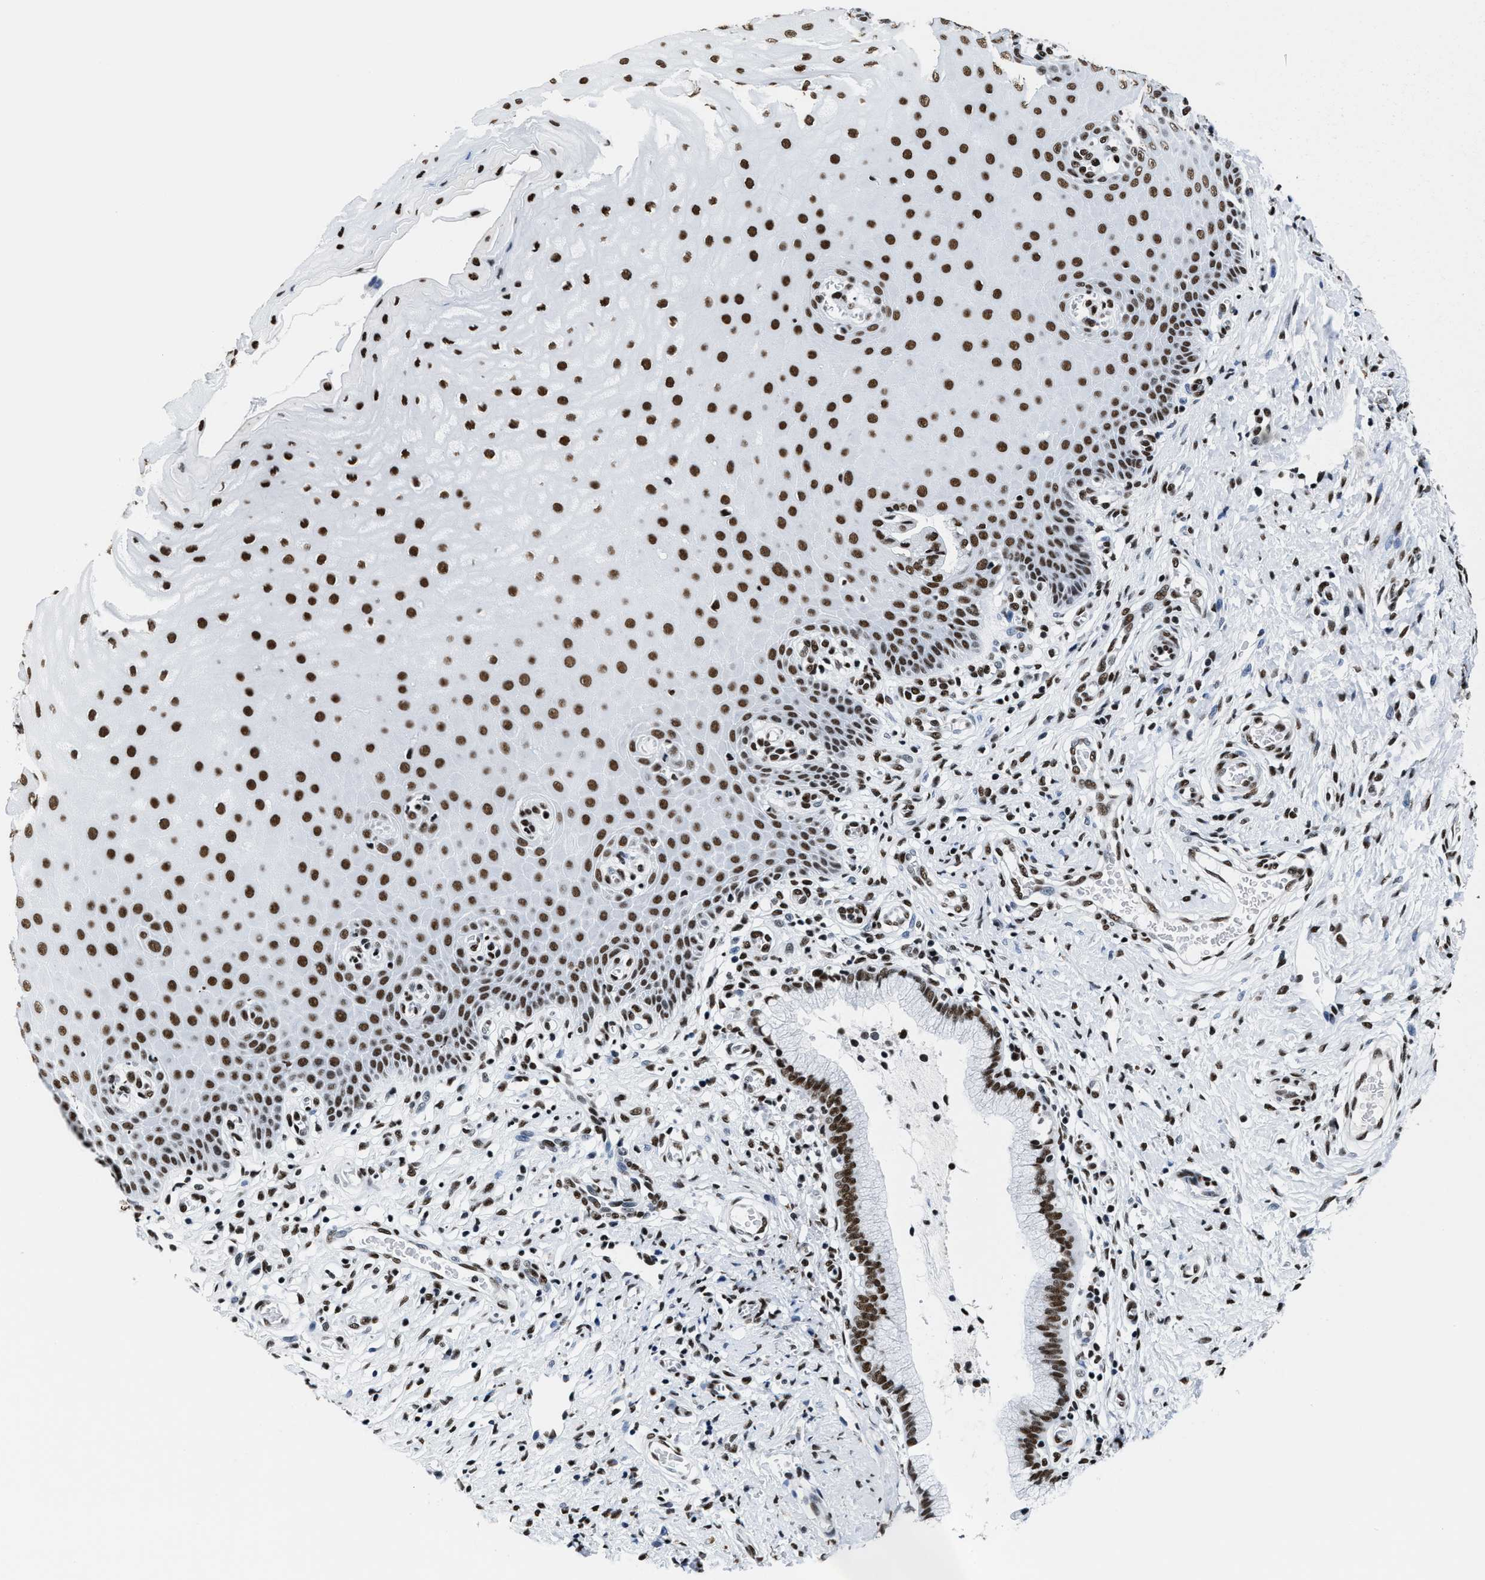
{"staining": {"intensity": "strong", "quantity": ">75%", "location": "nuclear"}, "tissue": "cervix", "cell_type": "Glandular cells", "image_type": "normal", "snomed": [{"axis": "morphology", "description": "Normal tissue, NOS"}, {"axis": "topography", "description": "Cervix"}], "caption": "Strong nuclear protein expression is seen in approximately >75% of glandular cells in cervix.", "gene": "SMARCC2", "patient": {"sex": "female", "age": 55}}